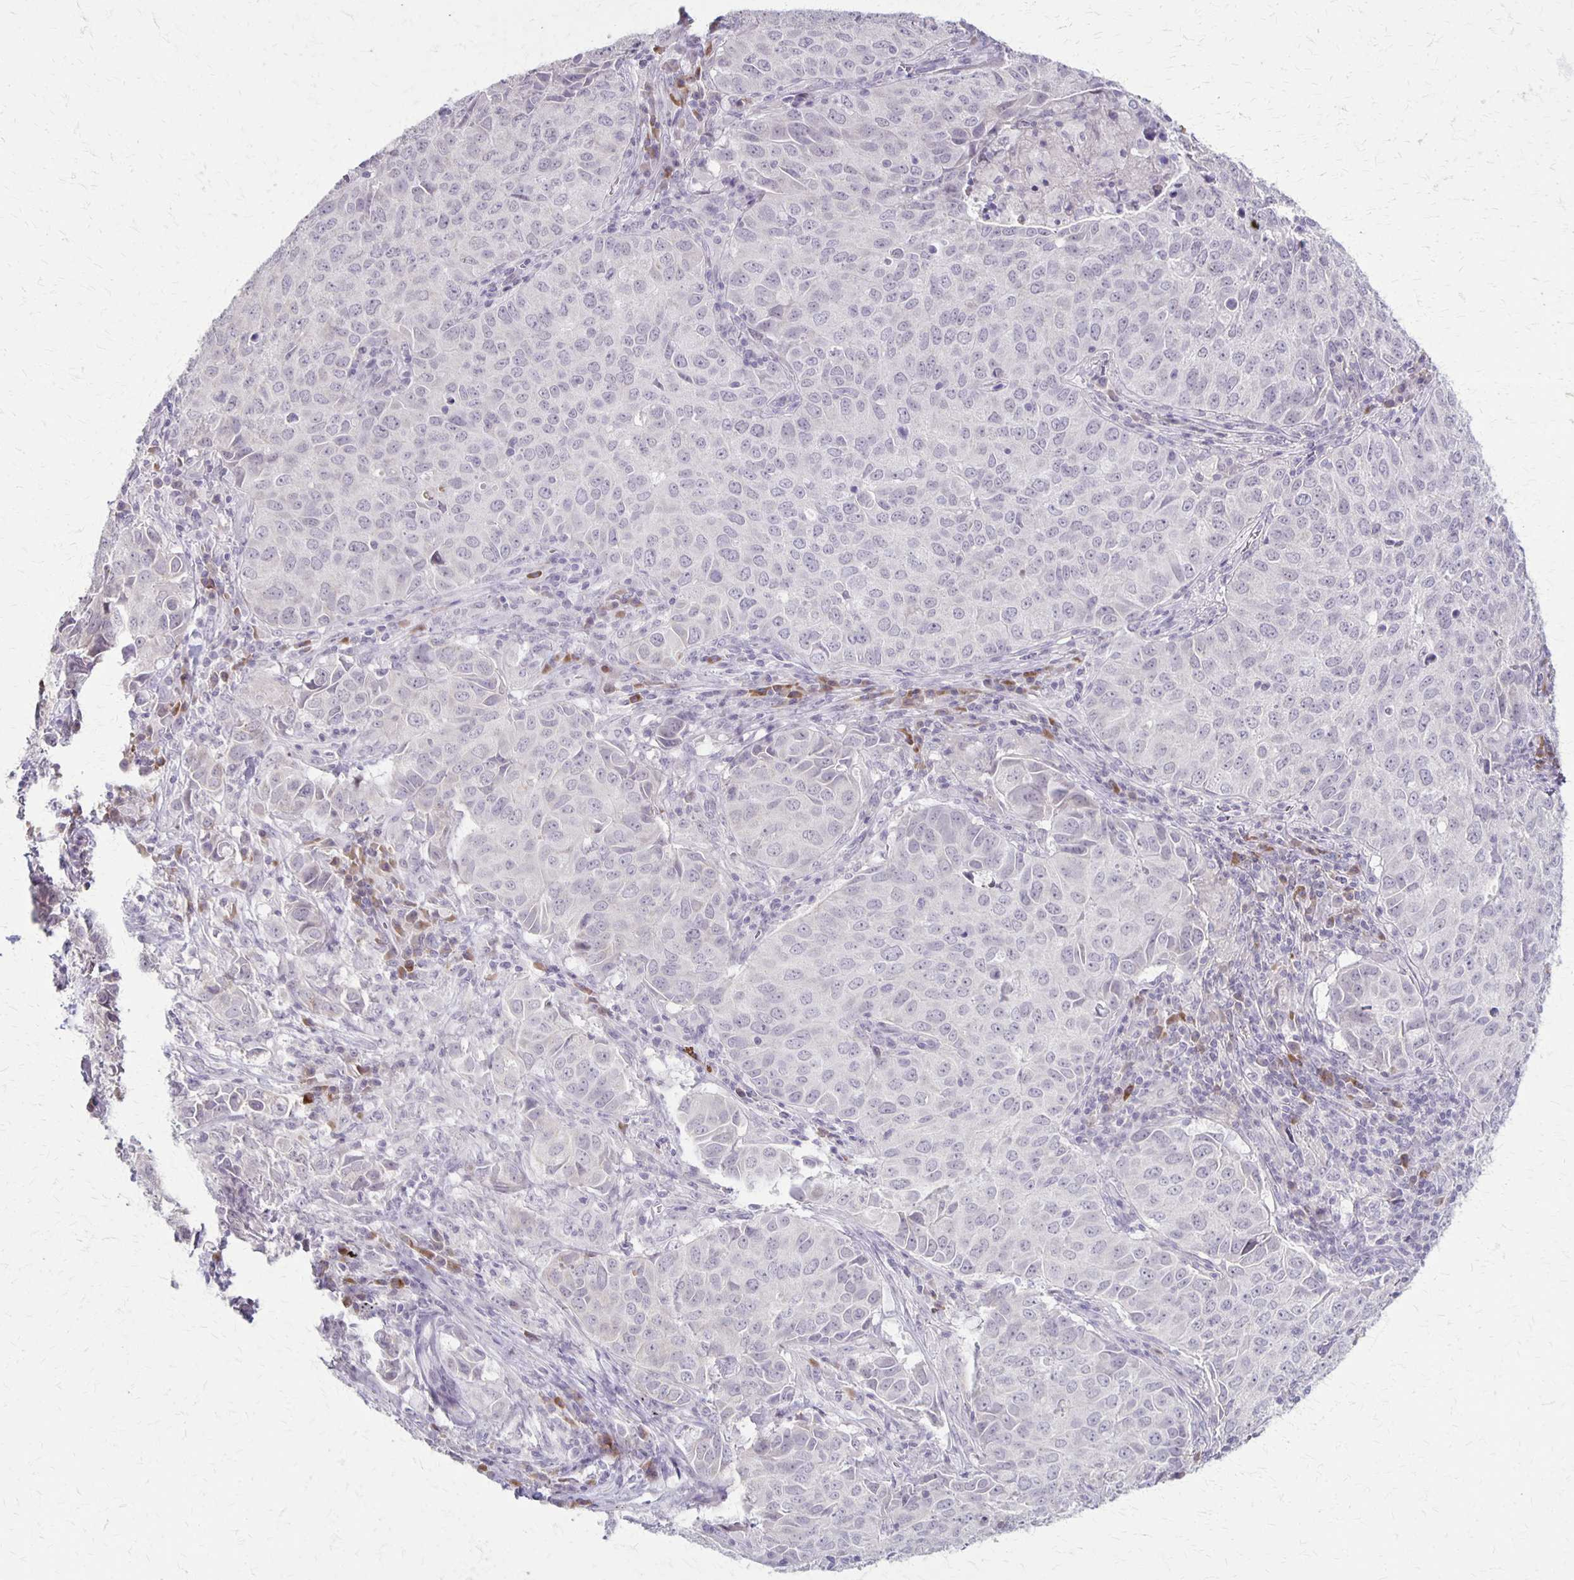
{"staining": {"intensity": "negative", "quantity": "none", "location": "none"}, "tissue": "lung cancer", "cell_type": "Tumor cells", "image_type": "cancer", "snomed": [{"axis": "morphology", "description": "Adenocarcinoma, NOS"}, {"axis": "topography", "description": "Lung"}], "caption": "This is an IHC image of human lung cancer. There is no staining in tumor cells.", "gene": "SLC35E2B", "patient": {"sex": "female", "age": 50}}